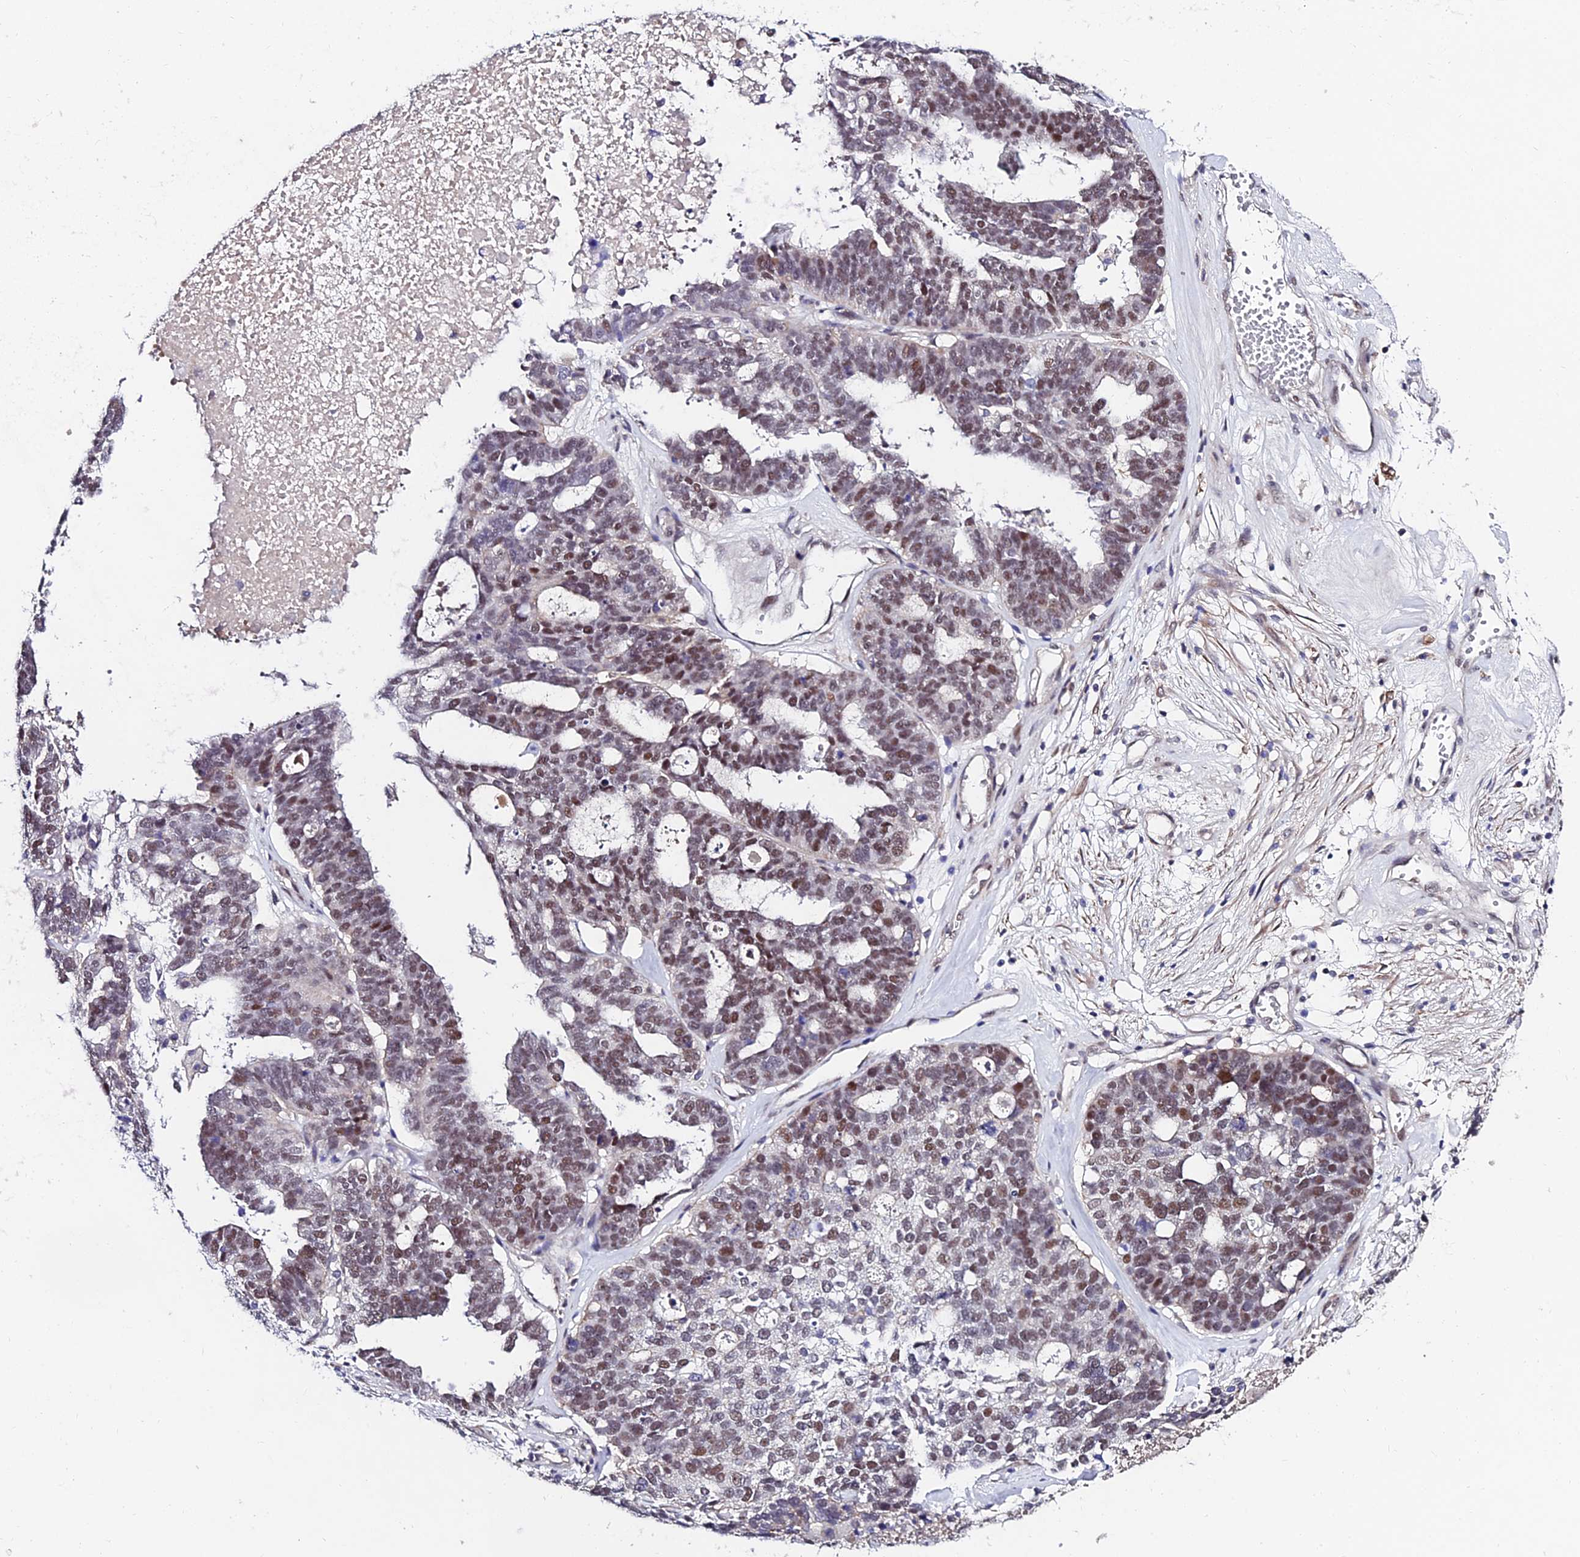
{"staining": {"intensity": "moderate", "quantity": ">75%", "location": "nuclear"}, "tissue": "ovarian cancer", "cell_type": "Tumor cells", "image_type": "cancer", "snomed": [{"axis": "morphology", "description": "Cystadenocarcinoma, serous, NOS"}, {"axis": "topography", "description": "Ovary"}], "caption": "Protein expression by IHC demonstrates moderate nuclear staining in approximately >75% of tumor cells in ovarian cancer. Ihc stains the protein in brown and the nuclei are stained blue.", "gene": "TRIM24", "patient": {"sex": "female", "age": 59}}